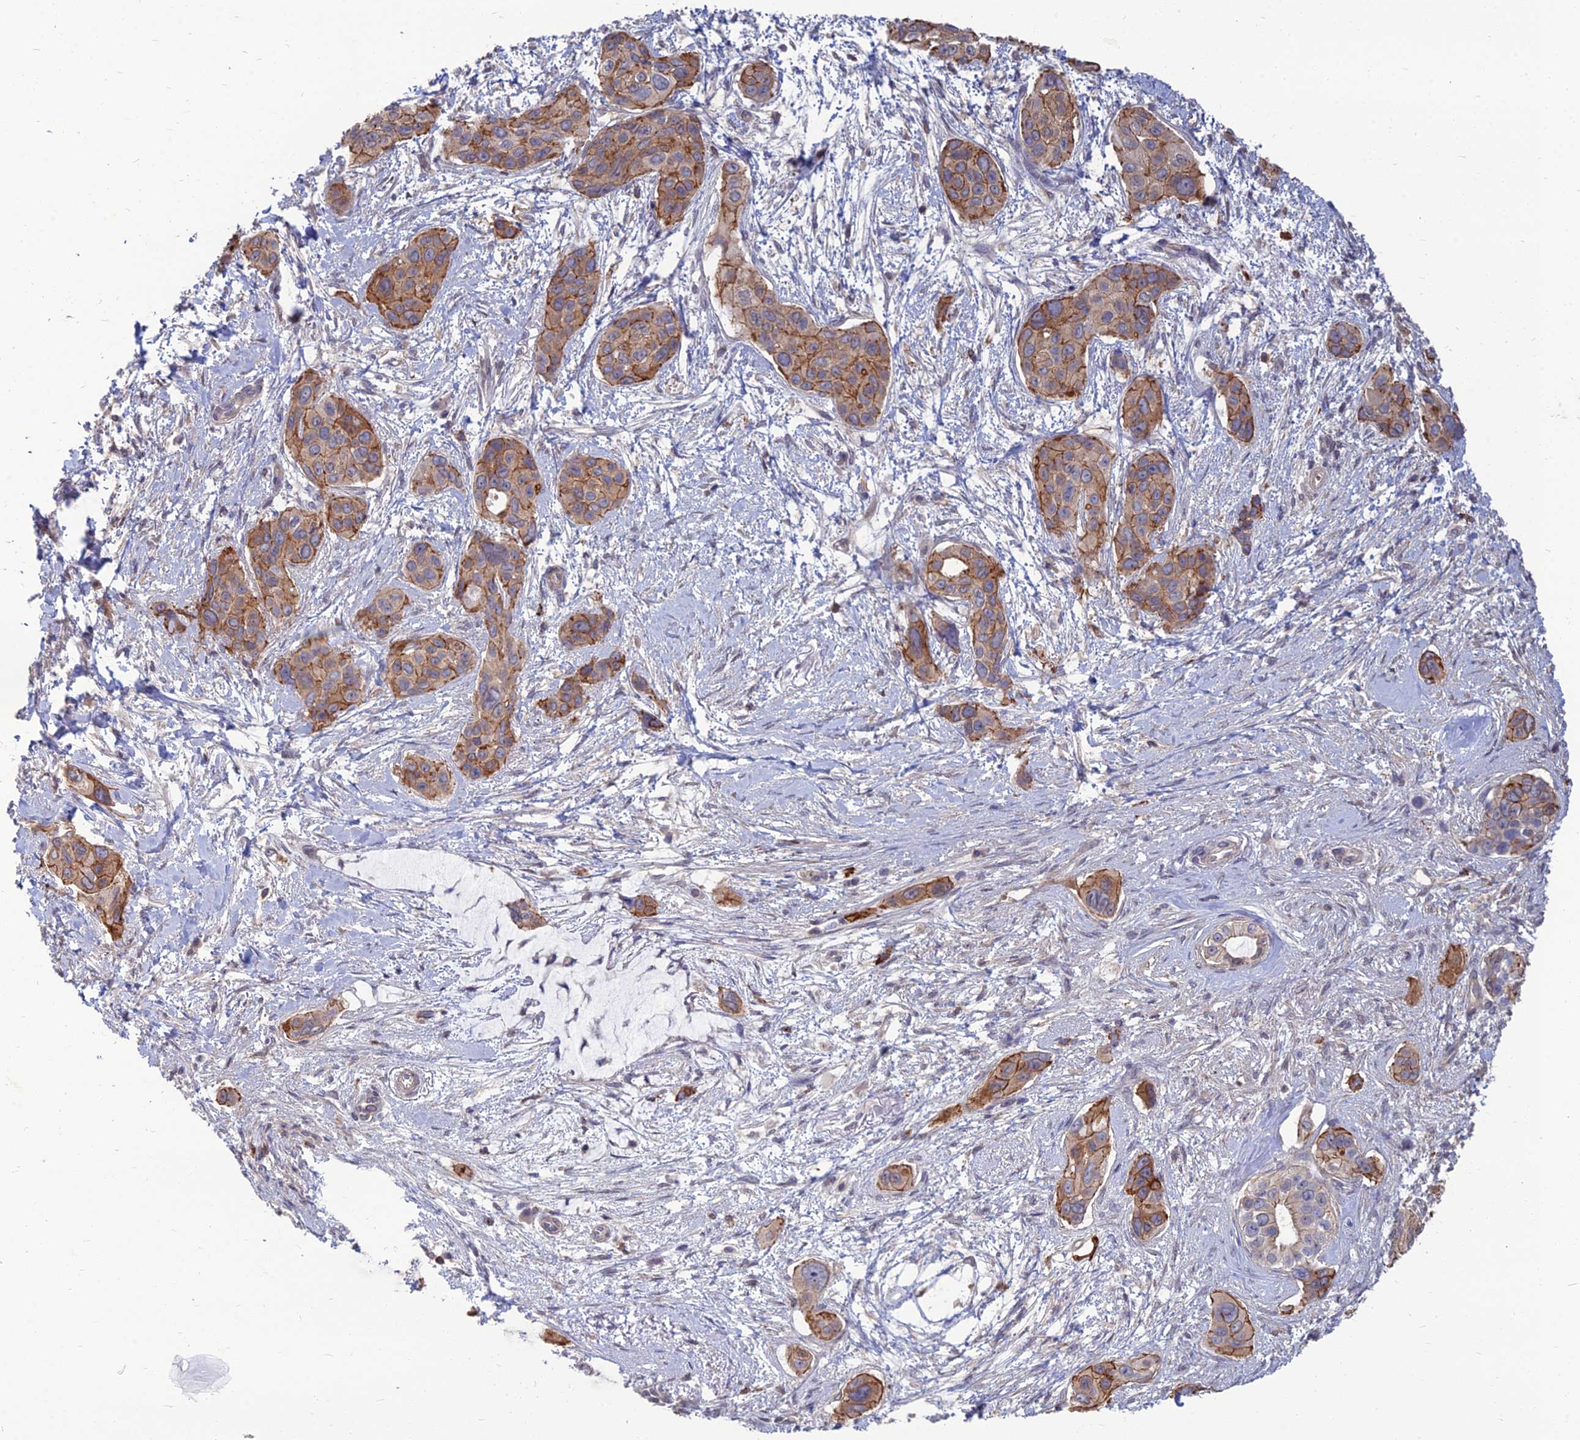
{"staining": {"intensity": "strong", "quantity": "25%-75%", "location": "cytoplasmic/membranous"}, "tissue": "pancreatic cancer", "cell_type": "Tumor cells", "image_type": "cancer", "snomed": [{"axis": "morphology", "description": "Adenocarcinoma, NOS"}, {"axis": "topography", "description": "Pancreas"}], "caption": "Immunohistochemistry (IHC) photomicrograph of human pancreatic cancer (adenocarcinoma) stained for a protein (brown), which reveals high levels of strong cytoplasmic/membranous expression in approximately 25%-75% of tumor cells.", "gene": "OPA3", "patient": {"sex": "male", "age": 72}}